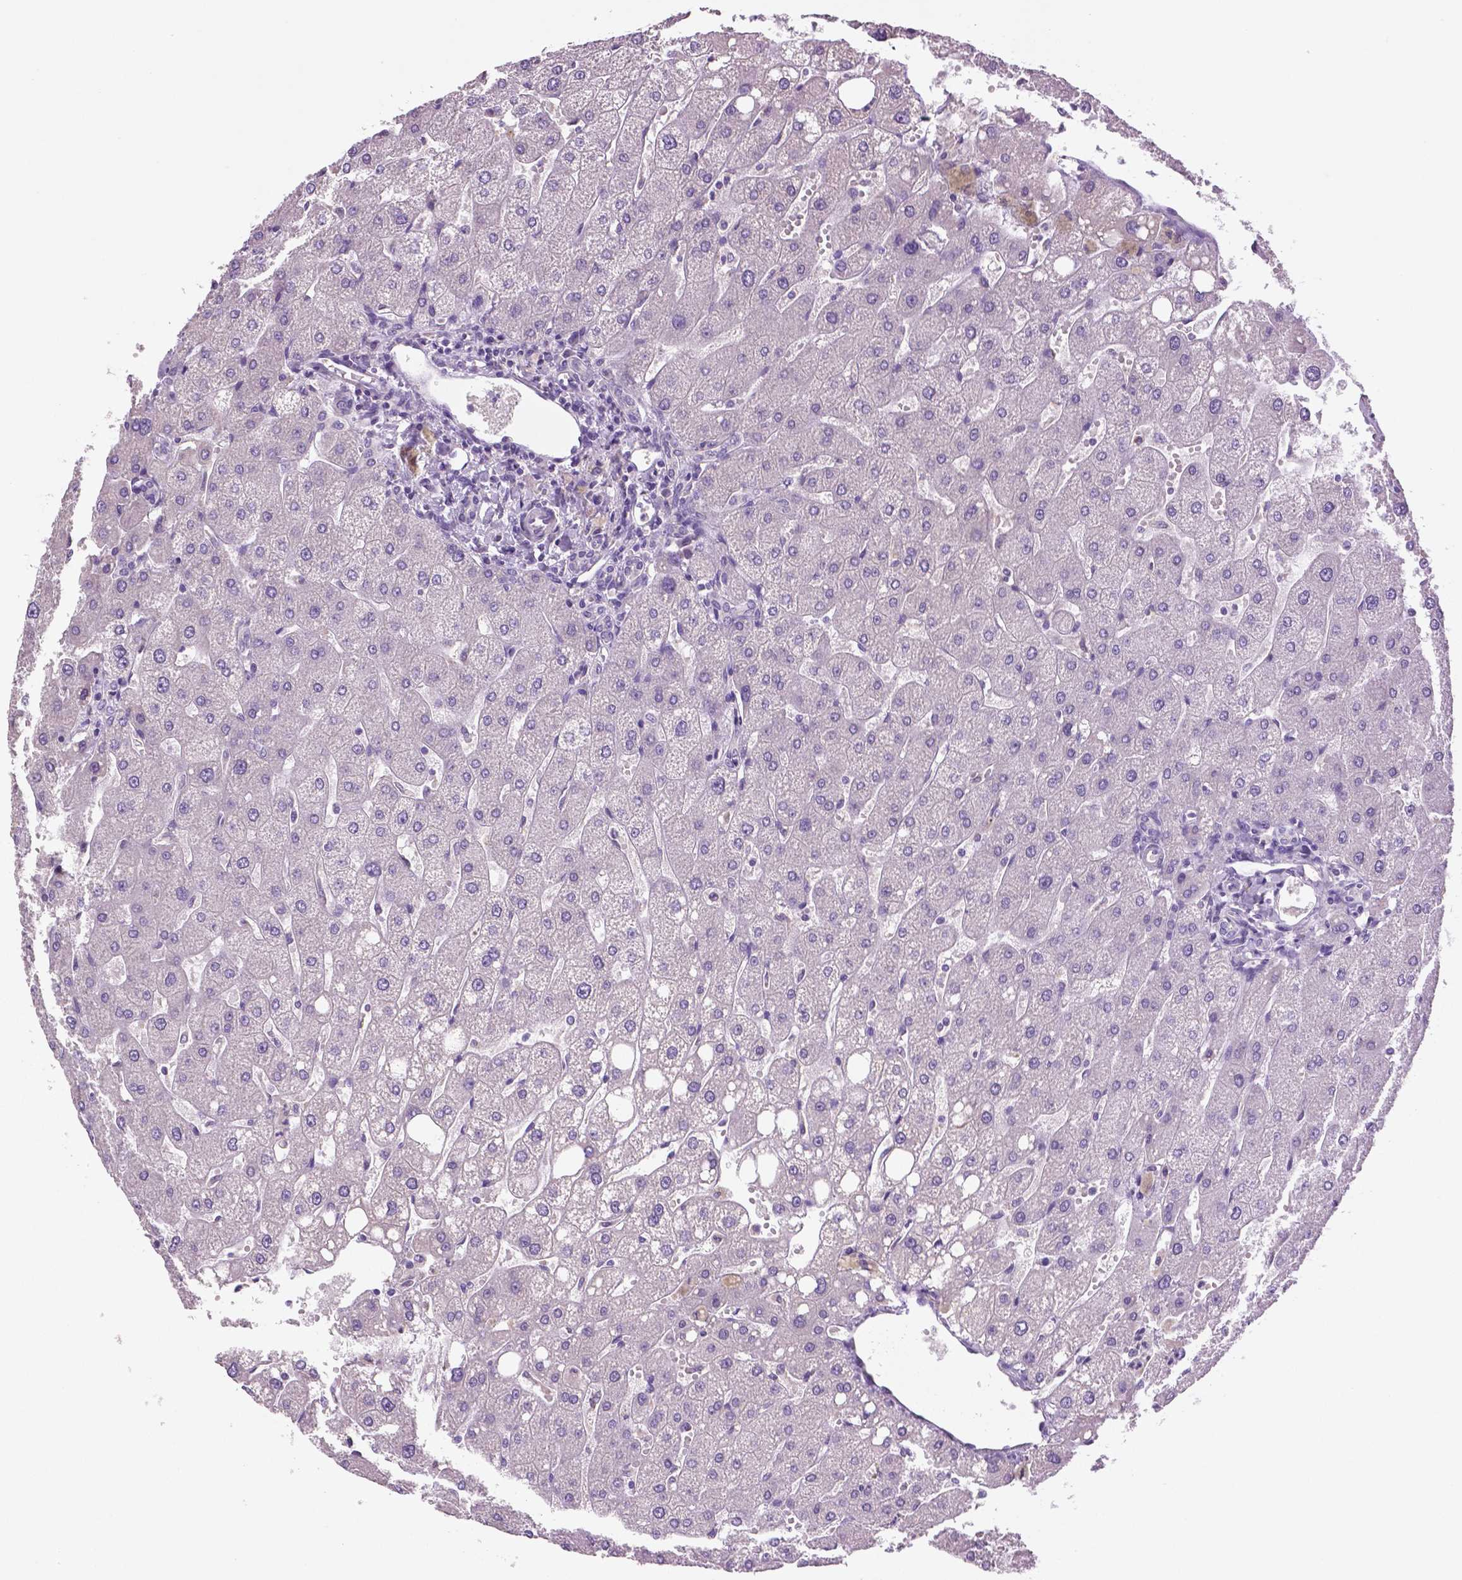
{"staining": {"intensity": "negative", "quantity": "none", "location": "none"}, "tissue": "liver", "cell_type": "Cholangiocytes", "image_type": "normal", "snomed": [{"axis": "morphology", "description": "Normal tissue, NOS"}, {"axis": "topography", "description": "Liver"}], "caption": "IHC of benign liver shows no staining in cholangiocytes.", "gene": "DNAH12", "patient": {"sex": "male", "age": 67}}